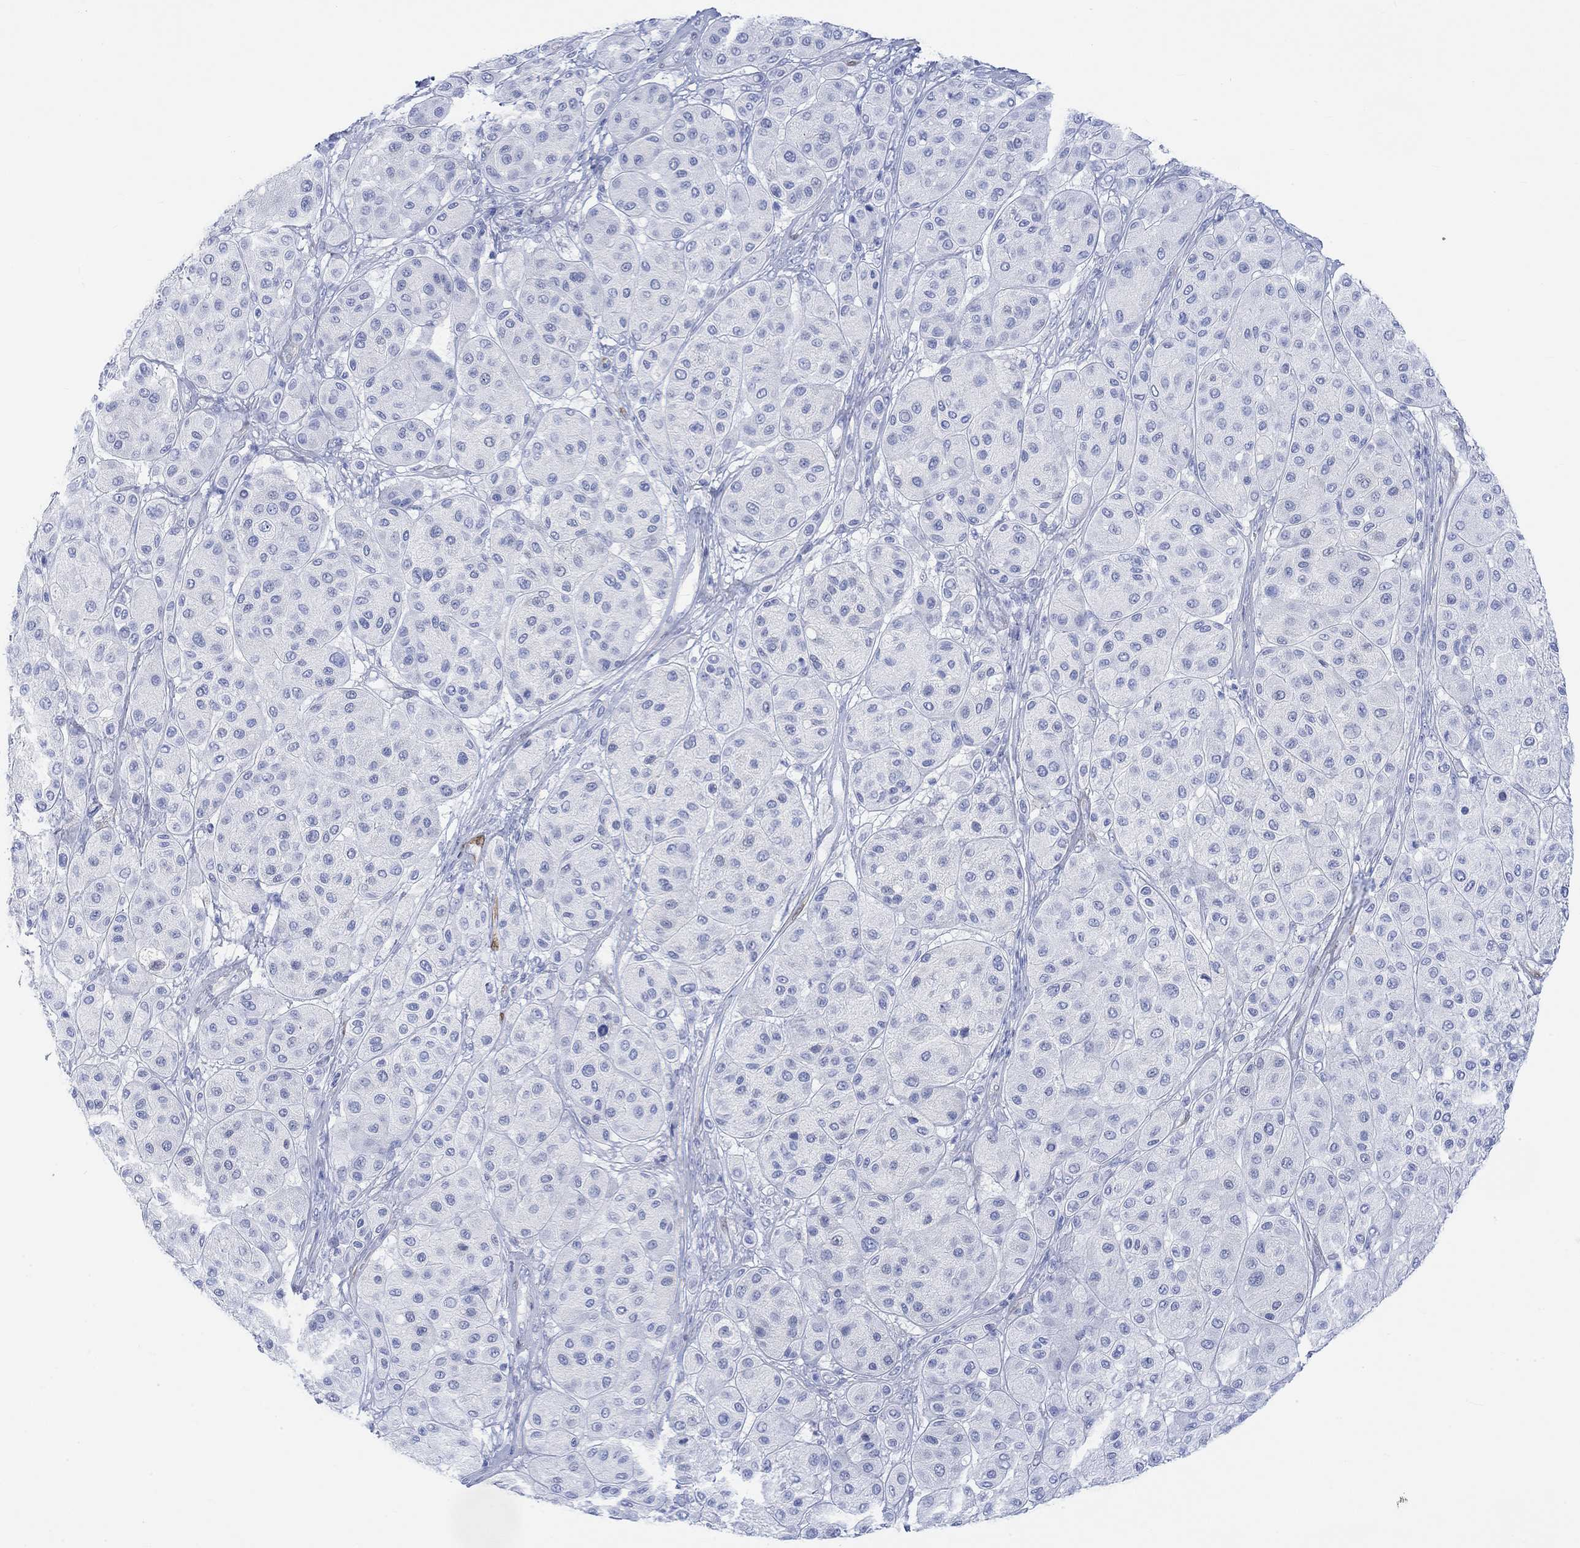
{"staining": {"intensity": "negative", "quantity": "none", "location": "none"}, "tissue": "melanoma", "cell_type": "Tumor cells", "image_type": "cancer", "snomed": [{"axis": "morphology", "description": "Malignant melanoma, Metastatic site"}, {"axis": "topography", "description": "Smooth muscle"}], "caption": "The immunohistochemistry (IHC) image has no significant staining in tumor cells of malignant melanoma (metastatic site) tissue.", "gene": "TPPP3", "patient": {"sex": "male", "age": 41}}